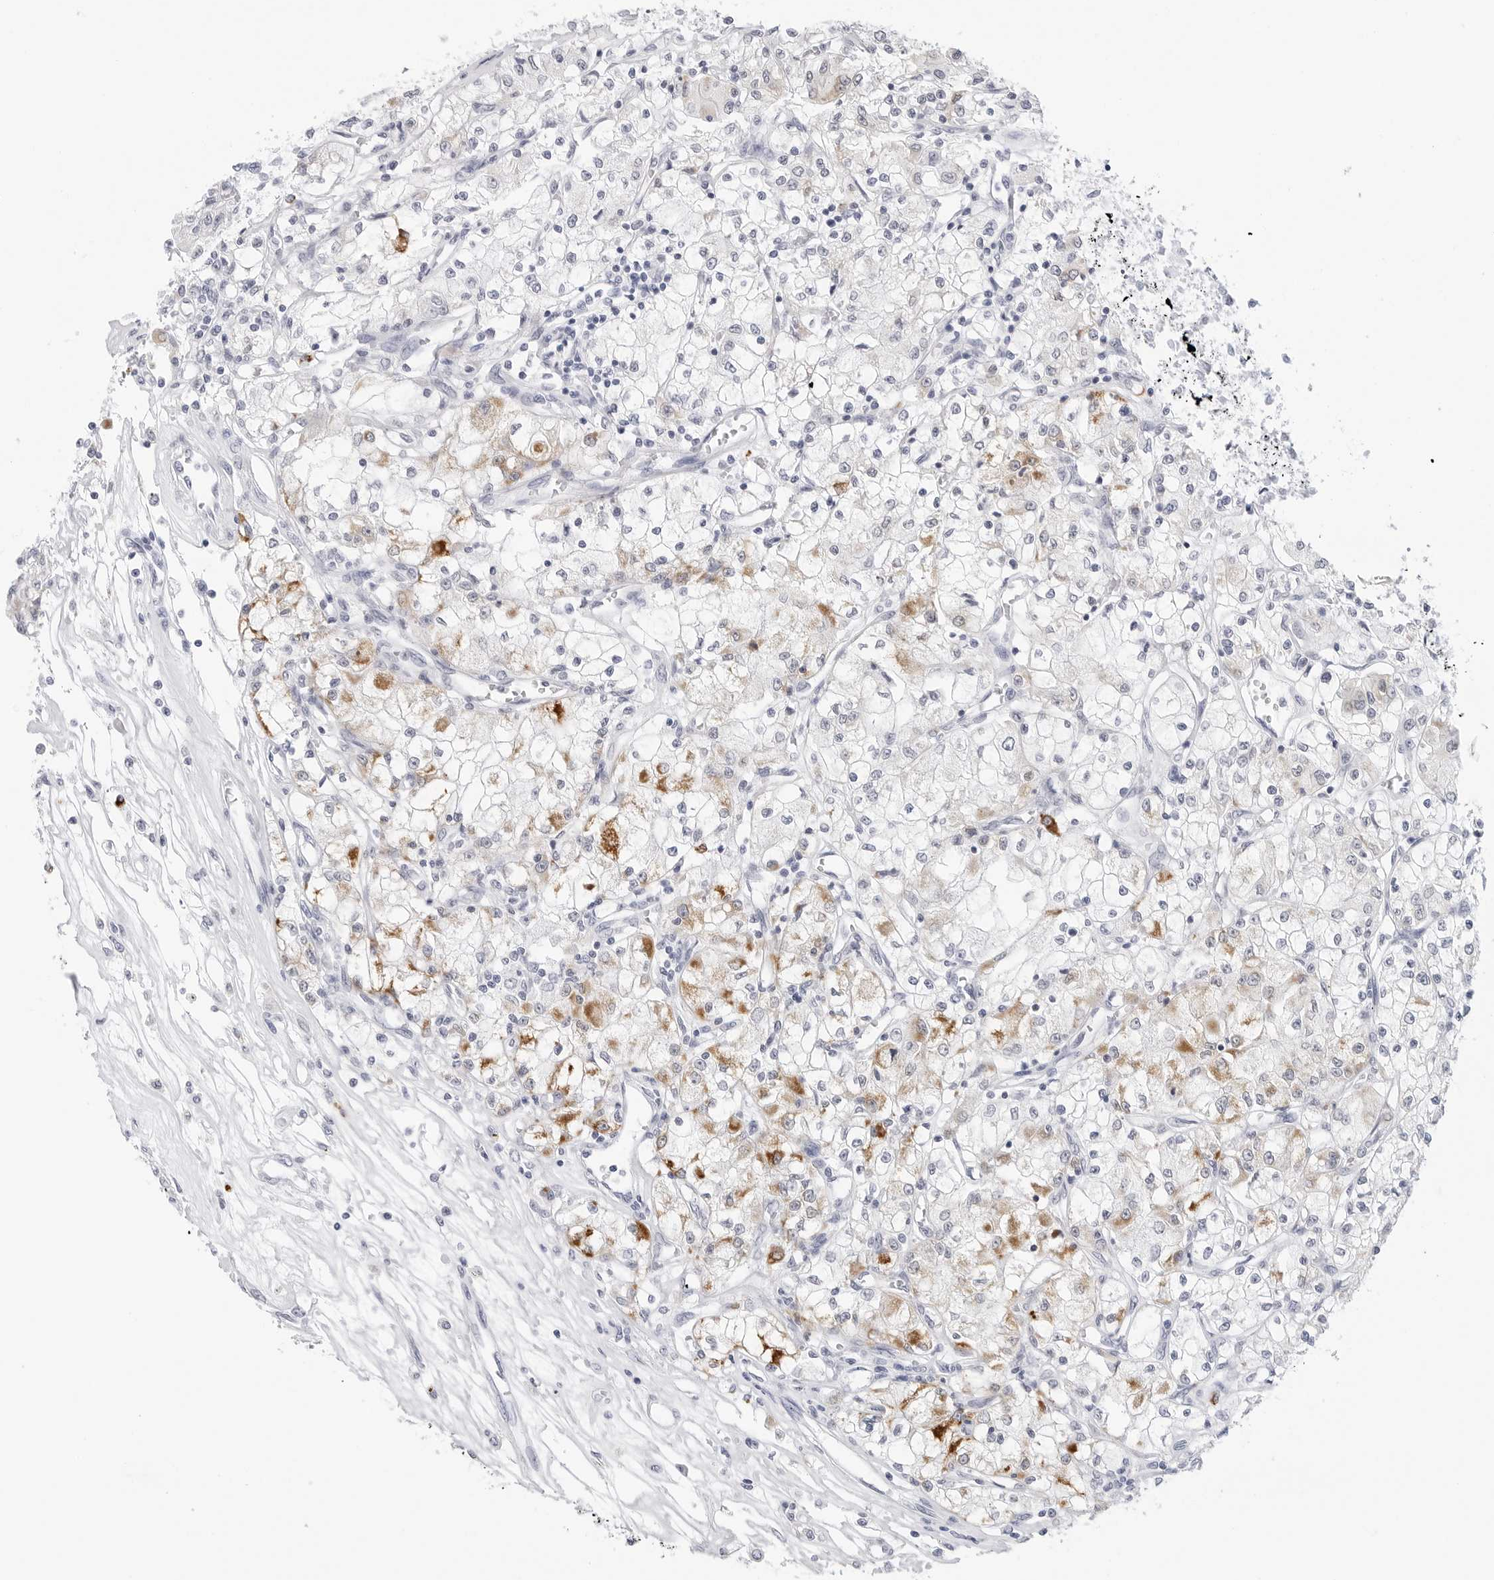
{"staining": {"intensity": "strong", "quantity": "<25%", "location": "cytoplasmic/membranous"}, "tissue": "renal cancer", "cell_type": "Tumor cells", "image_type": "cancer", "snomed": [{"axis": "morphology", "description": "Adenocarcinoma, NOS"}, {"axis": "topography", "description": "Kidney"}], "caption": "Protein staining demonstrates strong cytoplasmic/membranous positivity in approximately <25% of tumor cells in renal adenocarcinoma.", "gene": "HSPB7", "patient": {"sex": "female", "age": 59}}